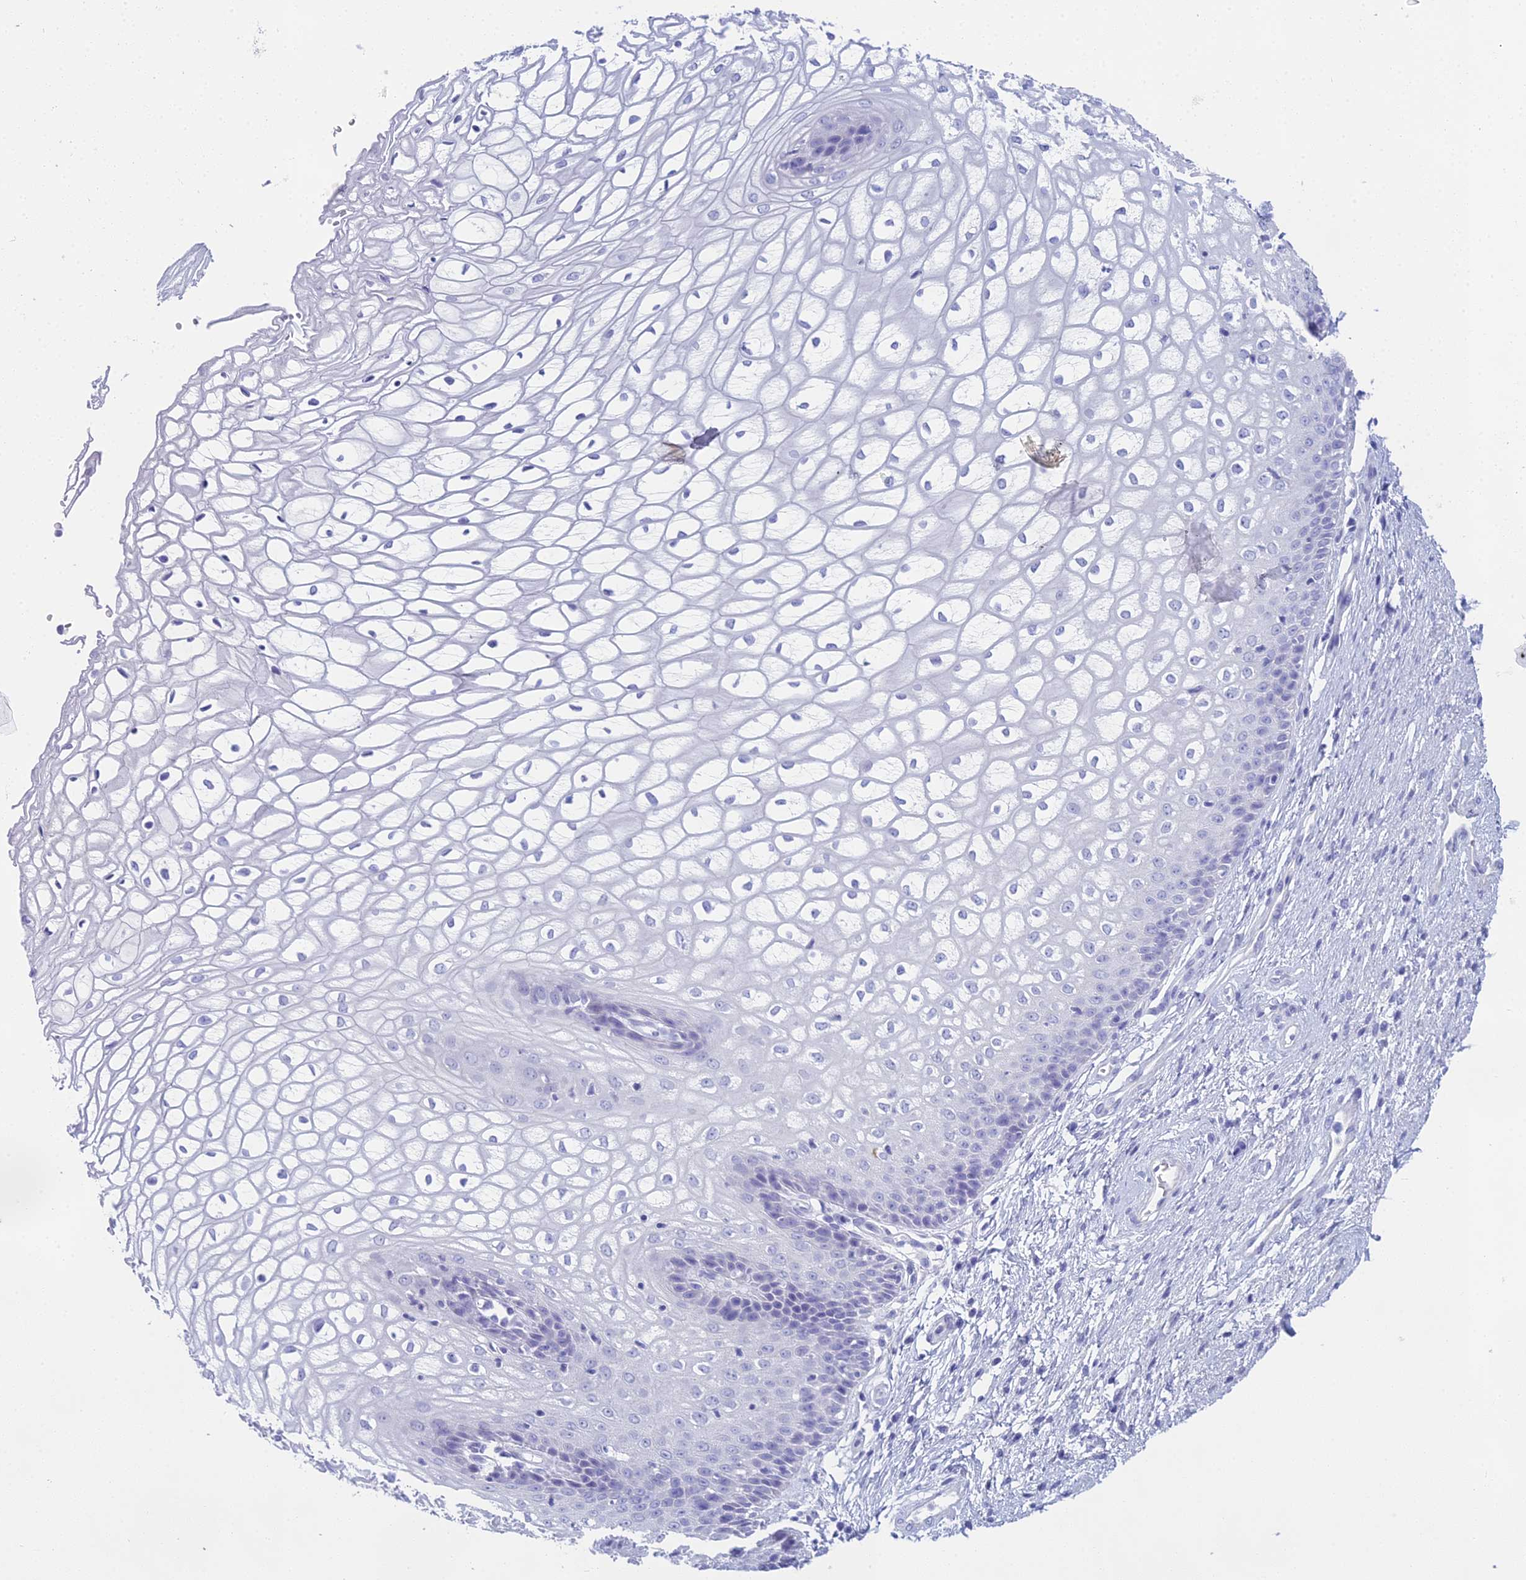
{"staining": {"intensity": "negative", "quantity": "none", "location": "none"}, "tissue": "vagina", "cell_type": "Squamous epithelial cells", "image_type": "normal", "snomed": [{"axis": "morphology", "description": "Normal tissue, NOS"}, {"axis": "topography", "description": "Vagina"}], "caption": "Squamous epithelial cells show no significant staining in normal vagina. (DAB immunohistochemistry, high magnification).", "gene": "UNC80", "patient": {"sex": "female", "age": 34}}